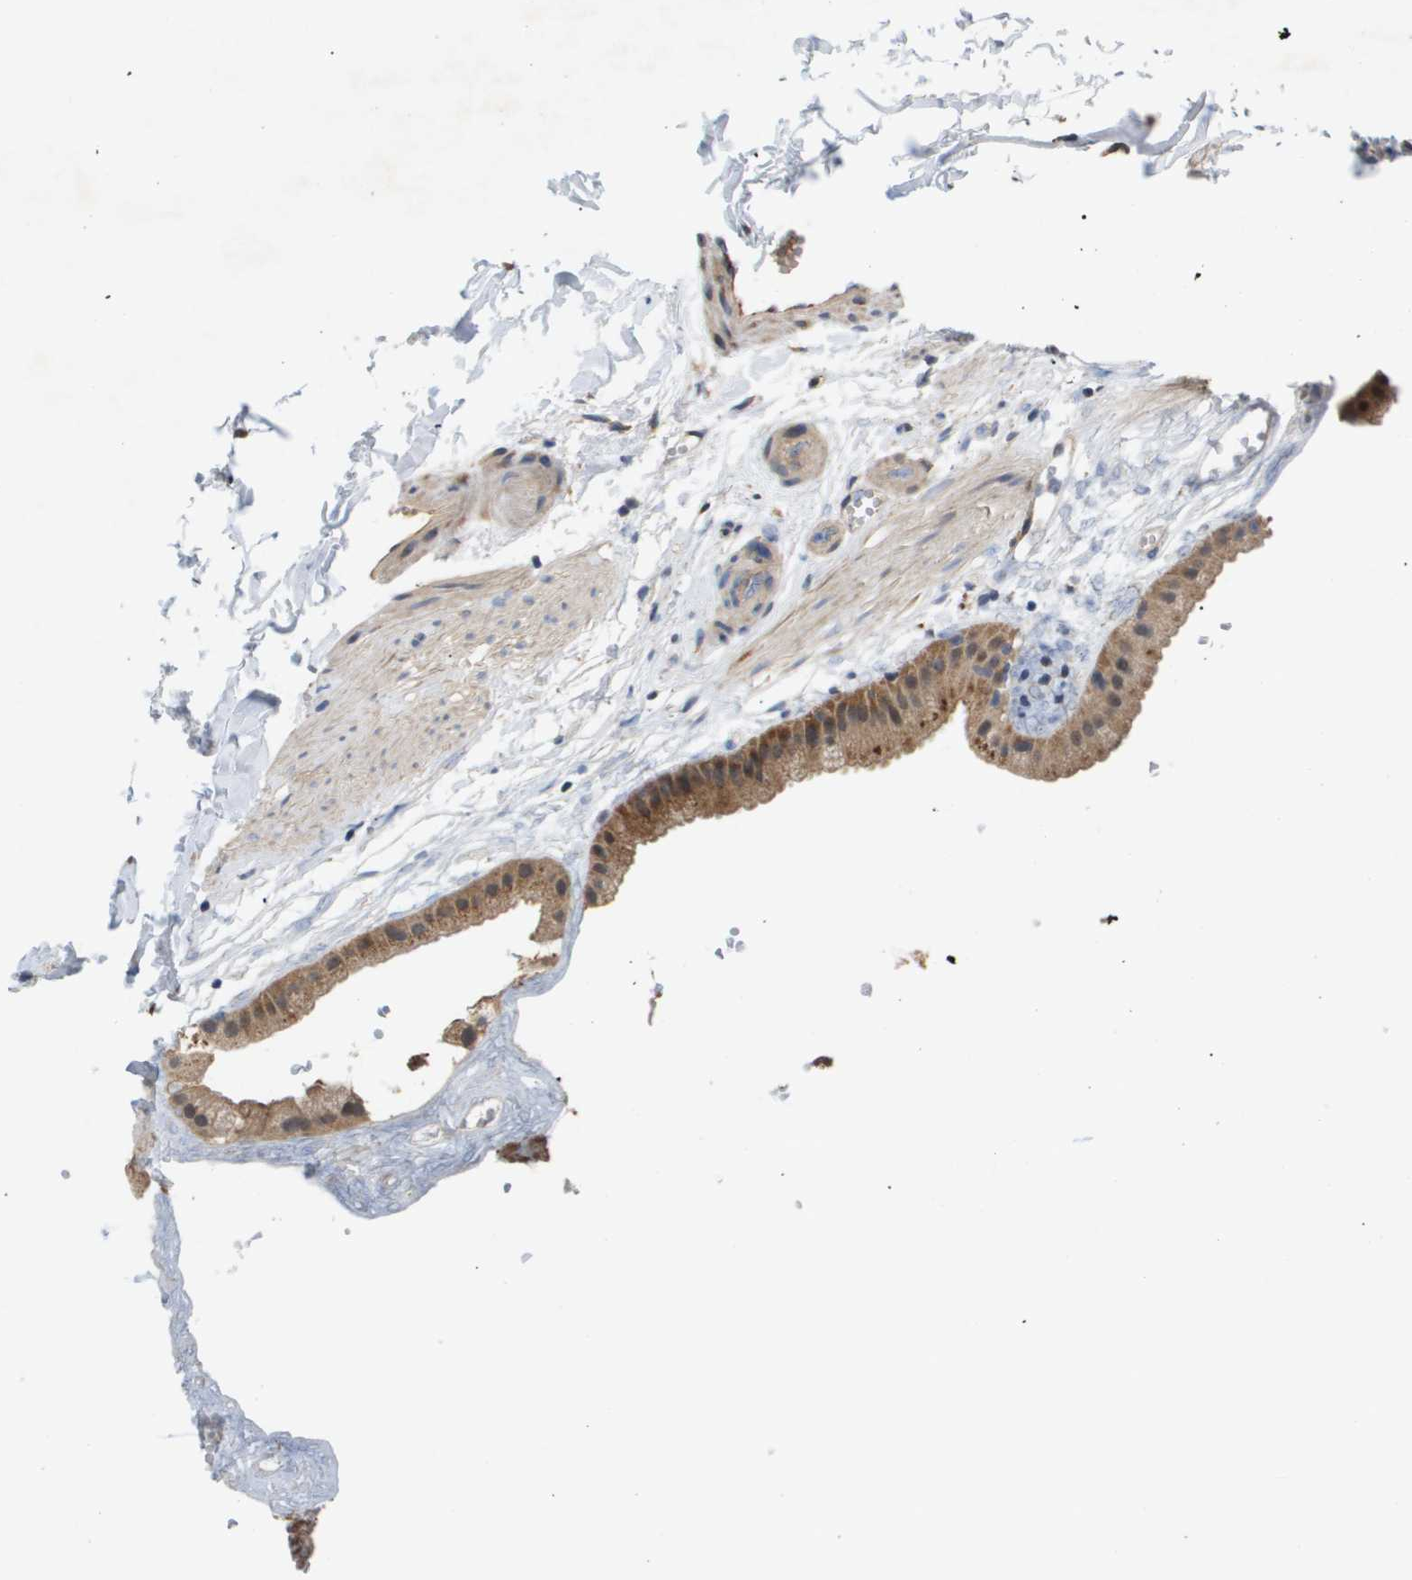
{"staining": {"intensity": "moderate", "quantity": ">75%", "location": "cytoplasmic/membranous,nuclear"}, "tissue": "gallbladder", "cell_type": "Glandular cells", "image_type": "normal", "snomed": [{"axis": "morphology", "description": "Normal tissue, NOS"}, {"axis": "topography", "description": "Gallbladder"}], "caption": "Normal gallbladder was stained to show a protein in brown. There is medium levels of moderate cytoplasmic/membranous,nuclear positivity in approximately >75% of glandular cells.", "gene": "PDGFB", "patient": {"sex": "female", "age": 64}}